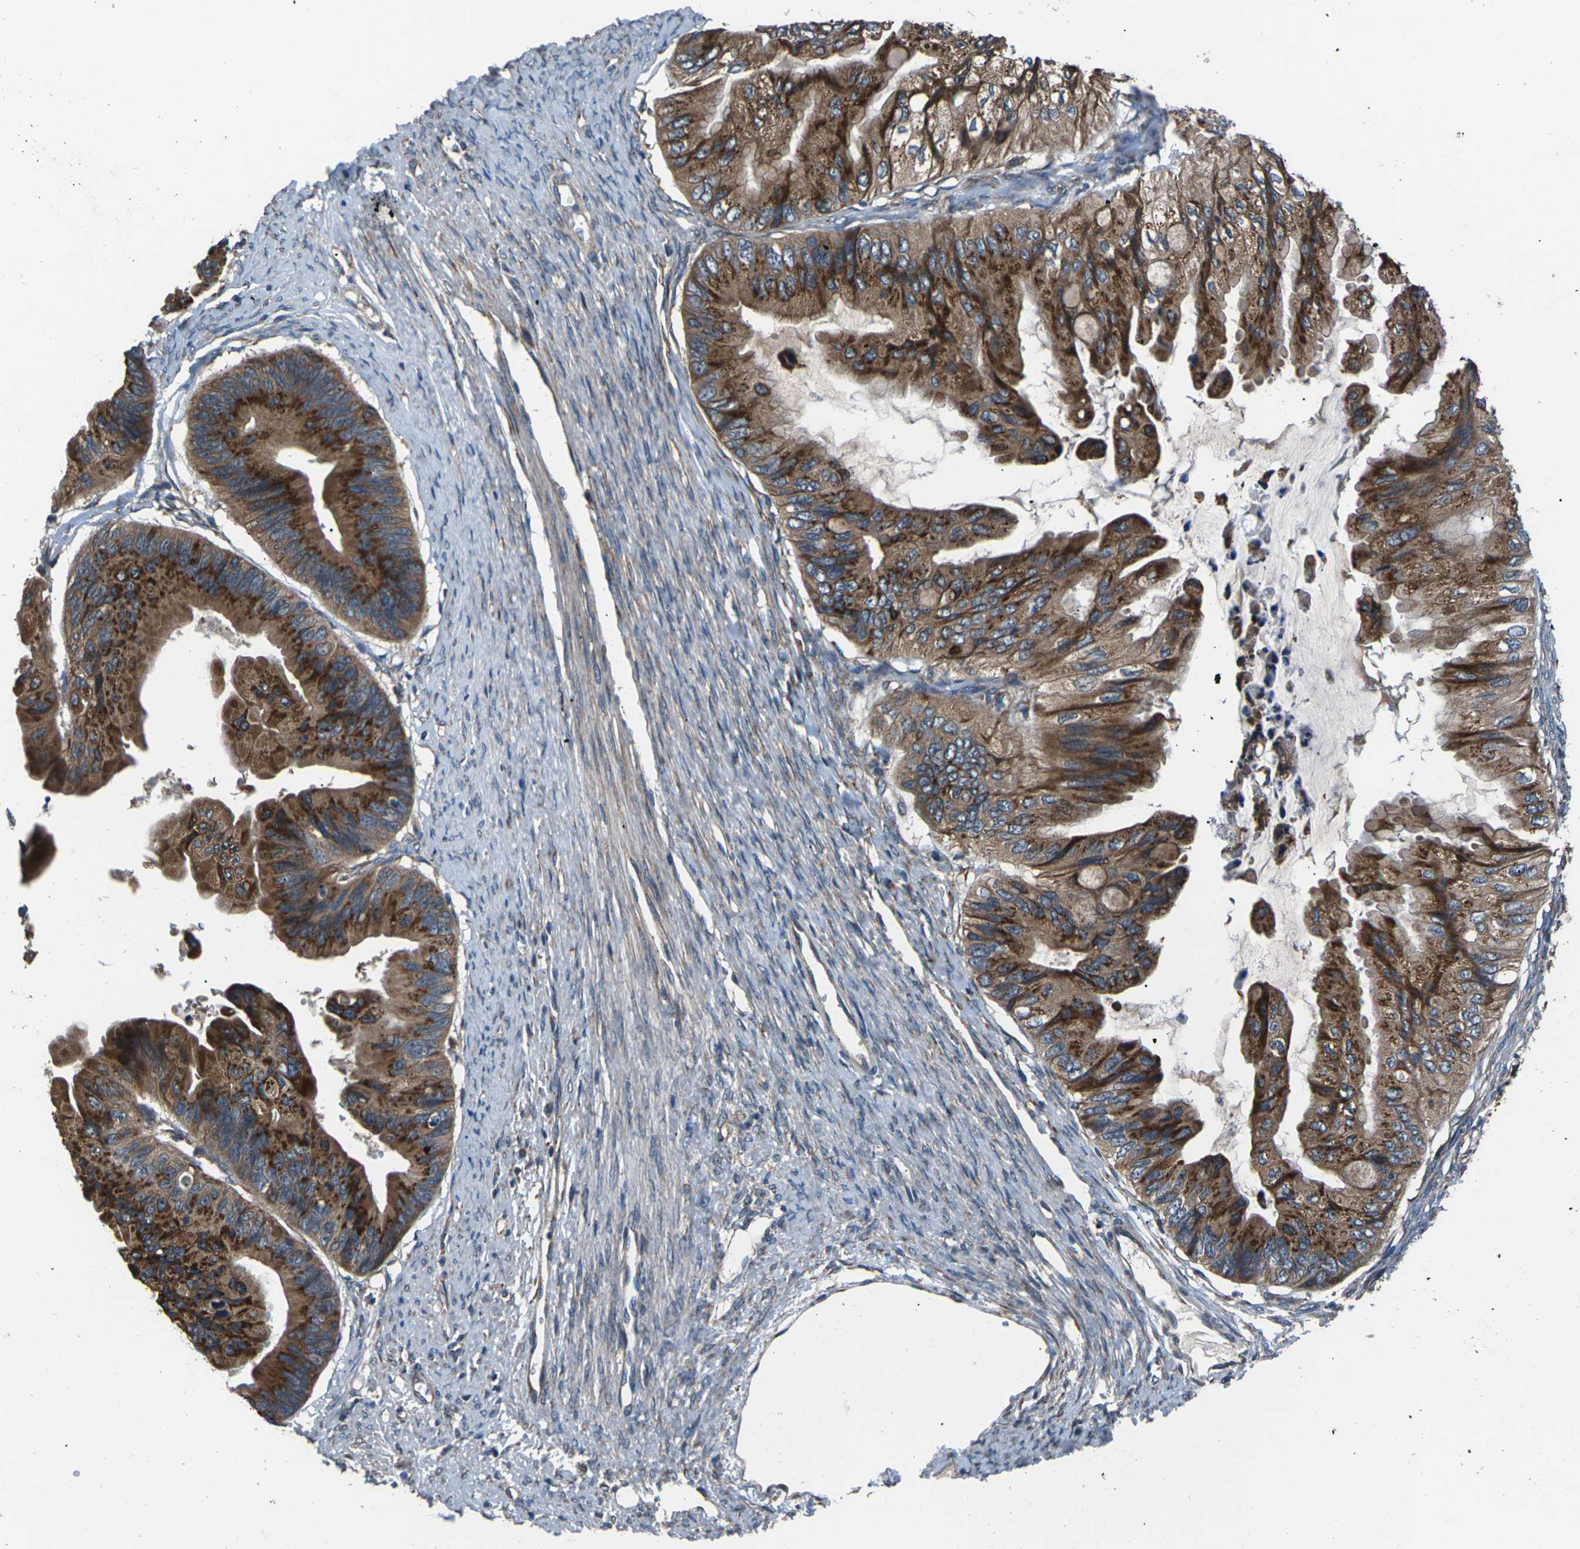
{"staining": {"intensity": "strong", "quantity": ">75%", "location": "cytoplasmic/membranous"}, "tissue": "ovarian cancer", "cell_type": "Tumor cells", "image_type": "cancer", "snomed": [{"axis": "morphology", "description": "Cystadenocarcinoma, mucinous, NOS"}, {"axis": "topography", "description": "Ovary"}], "caption": "Immunohistochemical staining of ovarian cancer (mucinous cystadenocarcinoma) displays high levels of strong cytoplasmic/membranous protein positivity in about >75% of tumor cells.", "gene": "GABRP", "patient": {"sex": "female", "age": 61}}